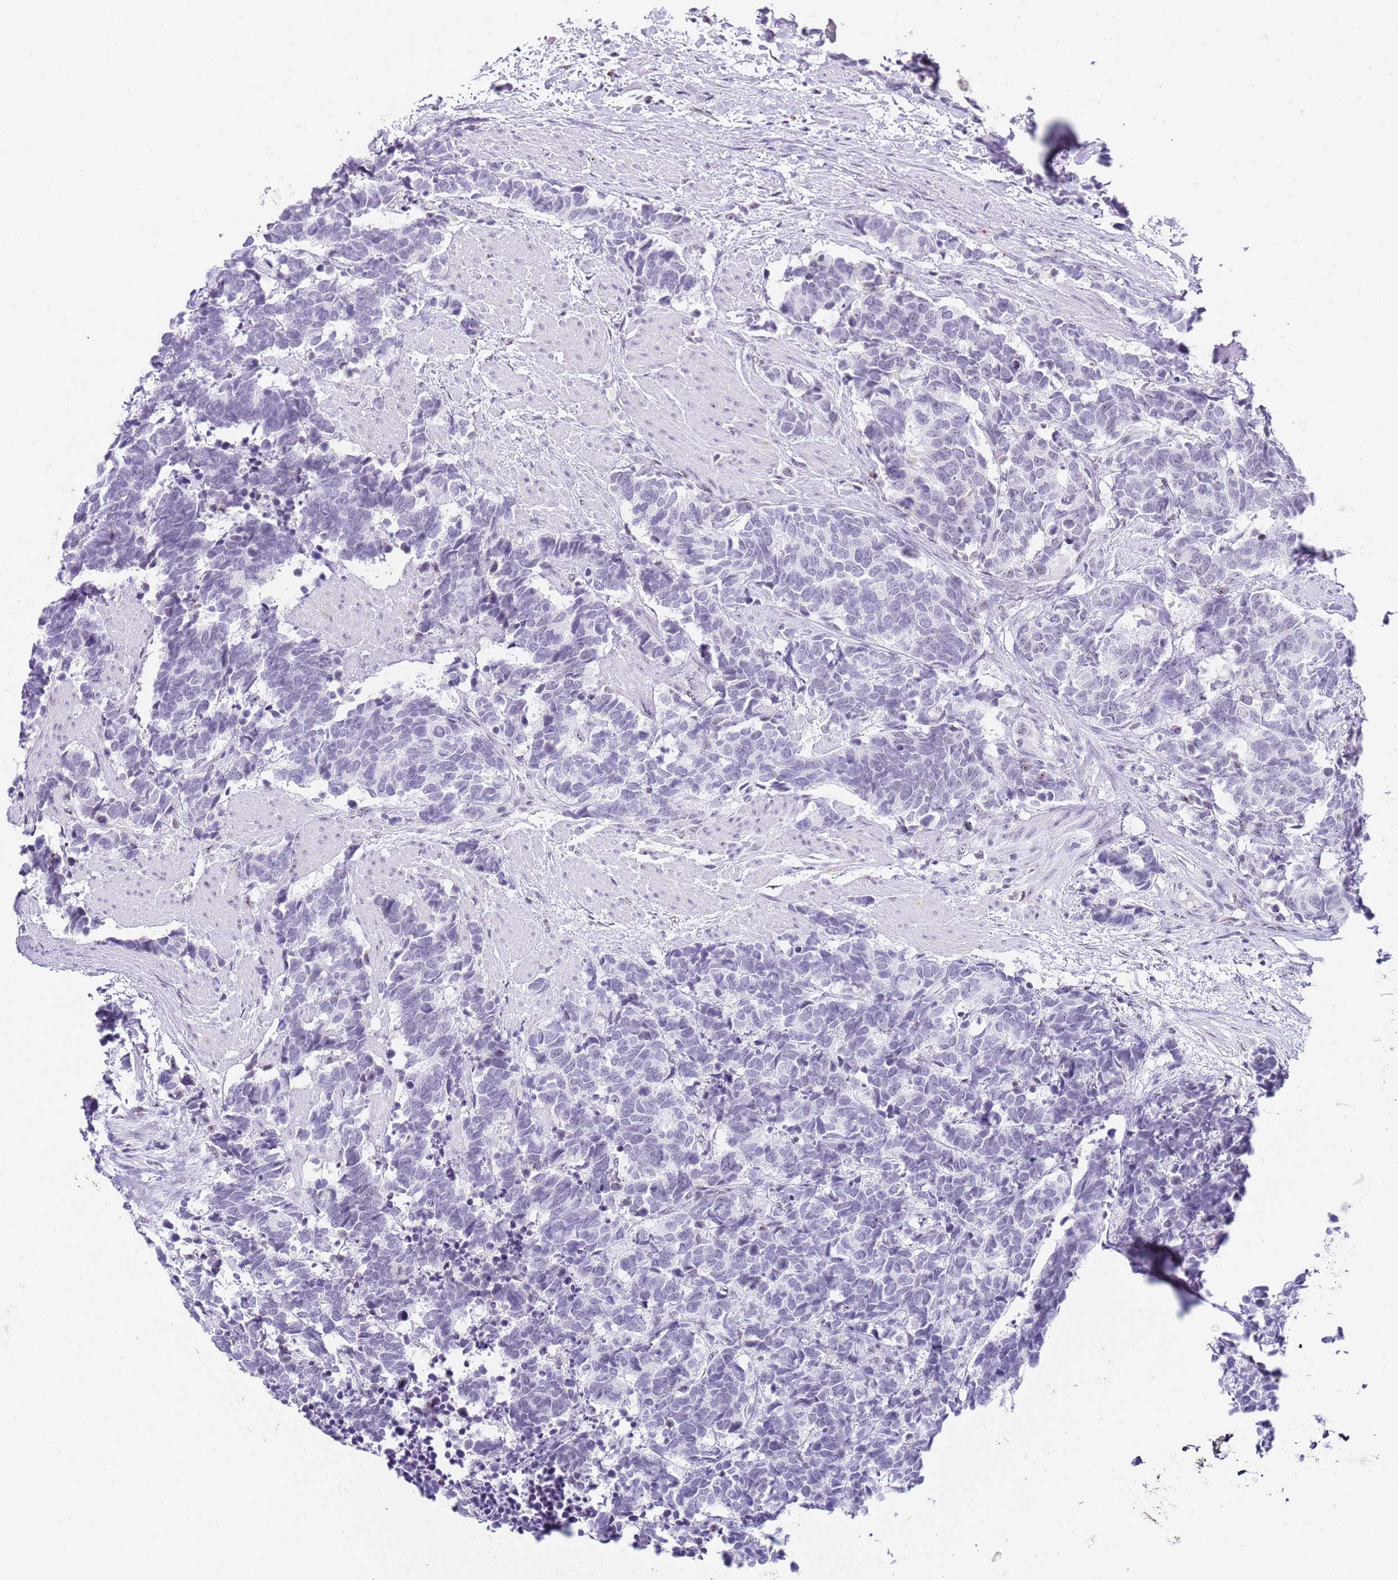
{"staining": {"intensity": "negative", "quantity": "none", "location": "none"}, "tissue": "carcinoid", "cell_type": "Tumor cells", "image_type": "cancer", "snomed": [{"axis": "morphology", "description": "Carcinoma, NOS"}, {"axis": "morphology", "description": "Carcinoid, malignant, NOS"}, {"axis": "topography", "description": "Prostate"}], "caption": "There is no significant positivity in tumor cells of carcinoid. (DAB (3,3'-diaminobenzidine) immunohistochemistry (IHC) visualized using brightfield microscopy, high magnification).", "gene": "NOP56", "patient": {"sex": "male", "age": 57}}